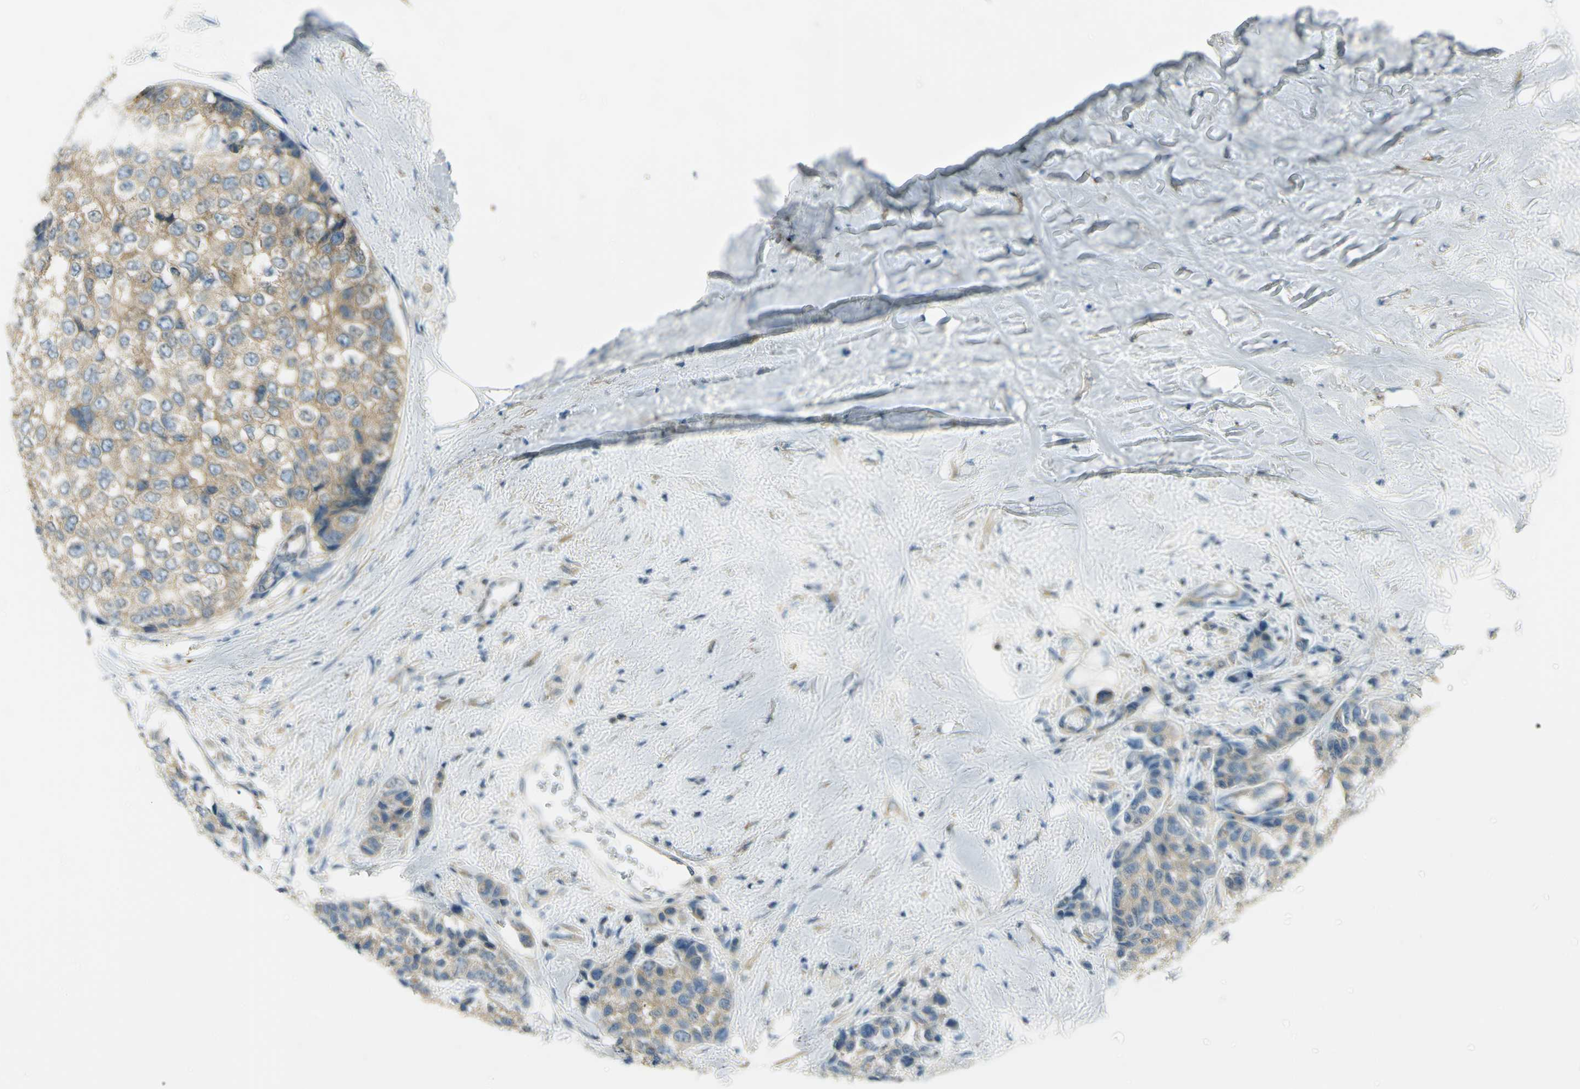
{"staining": {"intensity": "moderate", "quantity": ">75%", "location": "cytoplasmic/membranous"}, "tissue": "breast cancer", "cell_type": "Tumor cells", "image_type": "cancer", "snomed": [{"axis": "morphology", "description": "Duct carcinoma"}, {"axis": "topography", "description": "Breast"}], "caption": "This is an image of immunohistochemistry (IHC) staining of invasive ductal carcinoma (breast), which shows moderate expression in the cytoplasmic/membranous of tumor cells.", "gene": "TSC22D2", "patient": {"sex": "female", "age": 51}}